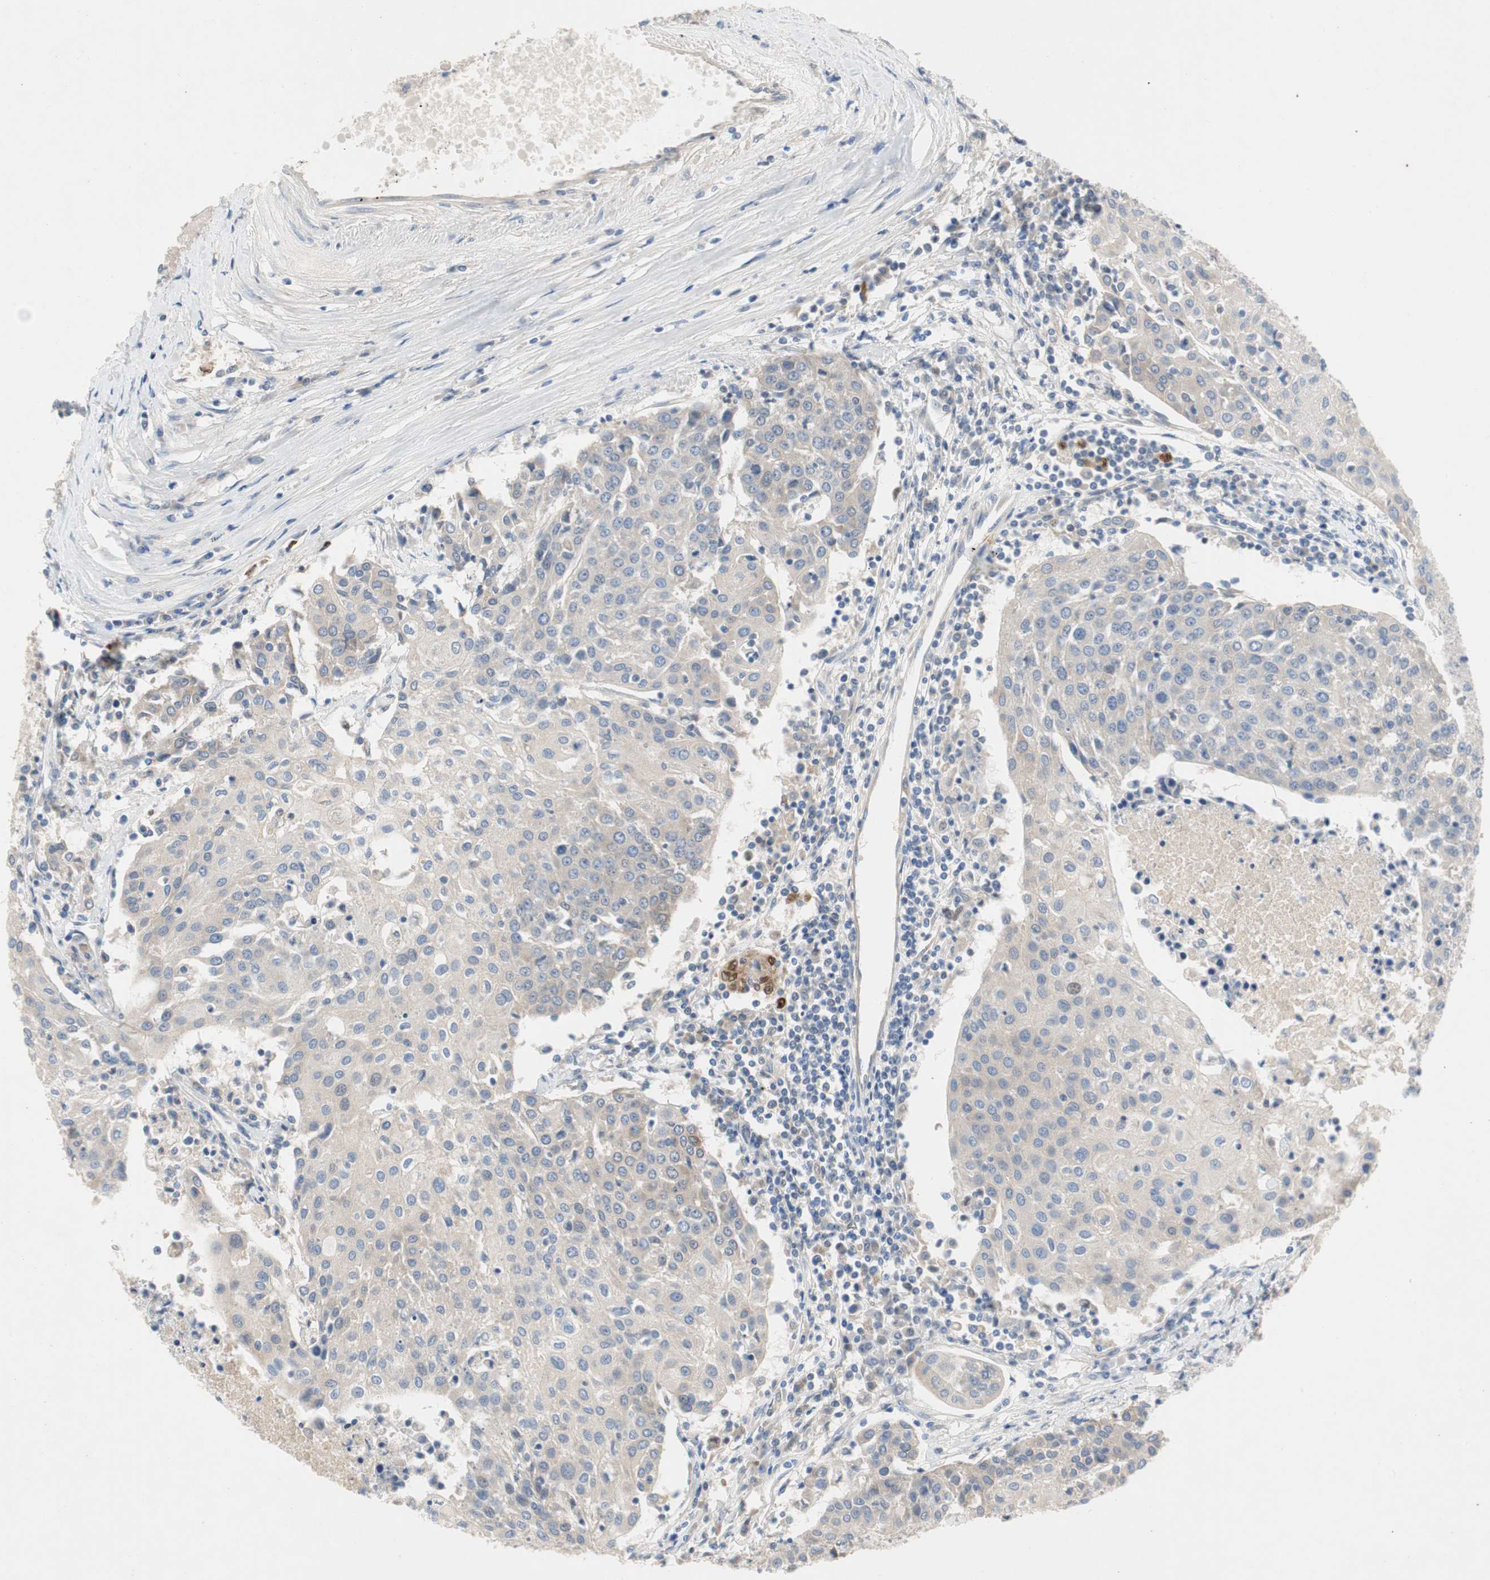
{"staining": {"intensity": "negative", "quantity": "none", "location": "none"}, "tissue": "urothelial cancer", "cell_type": "Tumor cells", "image_type": "cancer", "snomed": [{"axis": "morphology", "description": "Urothelial carcinoma, High grade"}, {"axis": "topography", "description": "Urinary bladder"}], "caption": "This image is of urothelial carcinoma (high-grade) stained with IHC to label a protein in brown with the nuclei are counter-stained blue. There is no positivity in tumor cells.", "gene": "RELB", "patient": {"sex": "female", "age": 85}}